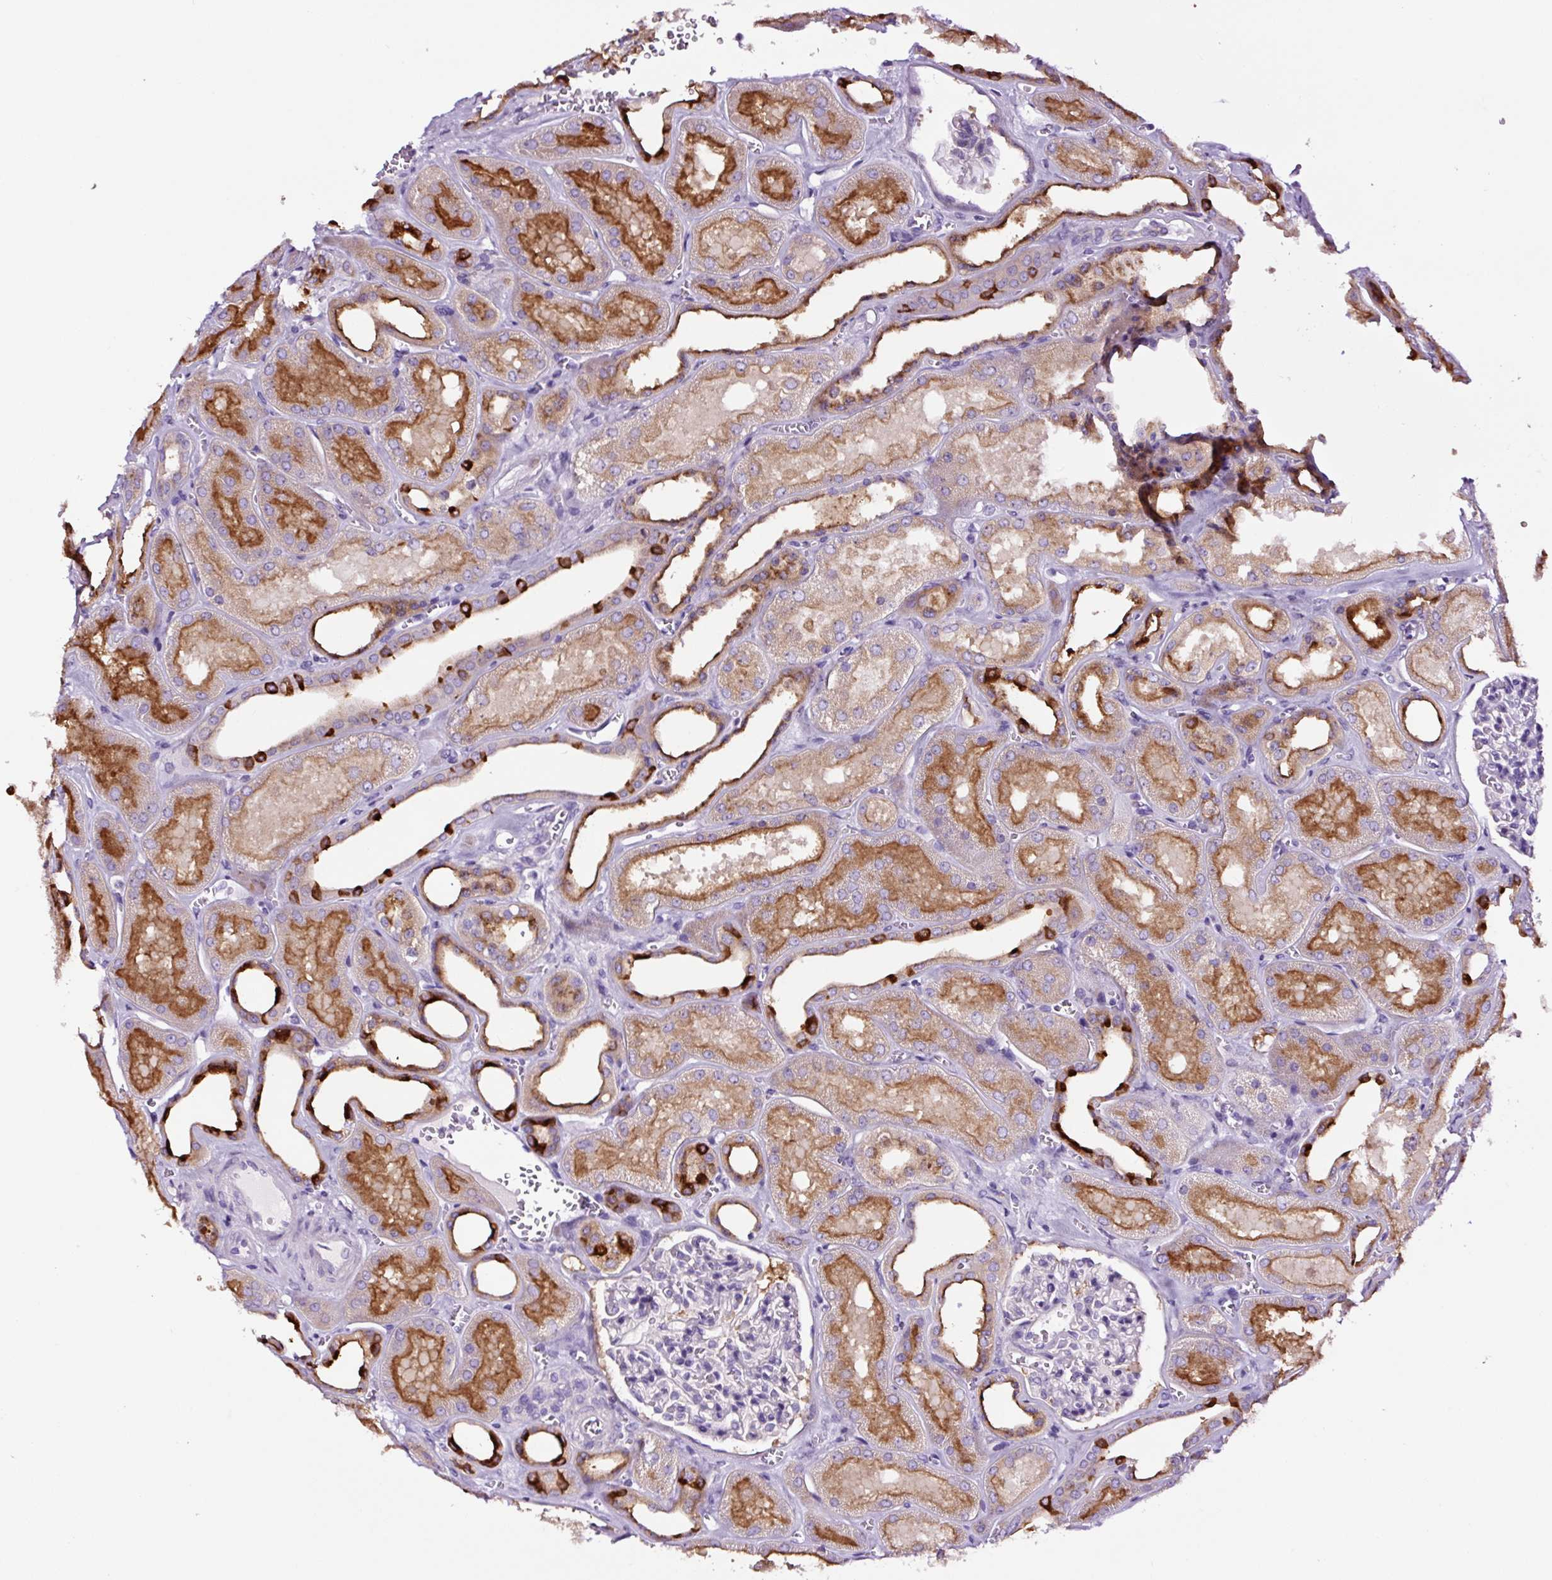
{"staining": {"intensity": "negative", "quantity": "none", "location": "none"}, "tissue": "kidney", "cell_type": "Cells in glomeruli", "image_type": "normal", "snomed": [{"axis": "morphology", "description": "Normal tissue, NOS"}, {"axis": "morphology", "description": "Adenocarcinoma, NOS"}, {"axis": "topography", "description": "Kidney"}], "caption": "The photomicrograph shows no staining of cells in glomeruli in benign kidney. (DAB (3,3'-diaminobenzidine) IHC with hematoxylin counter stain).", "gene": "FBXL7", "patient": {"sex": "female", "age": 68}}